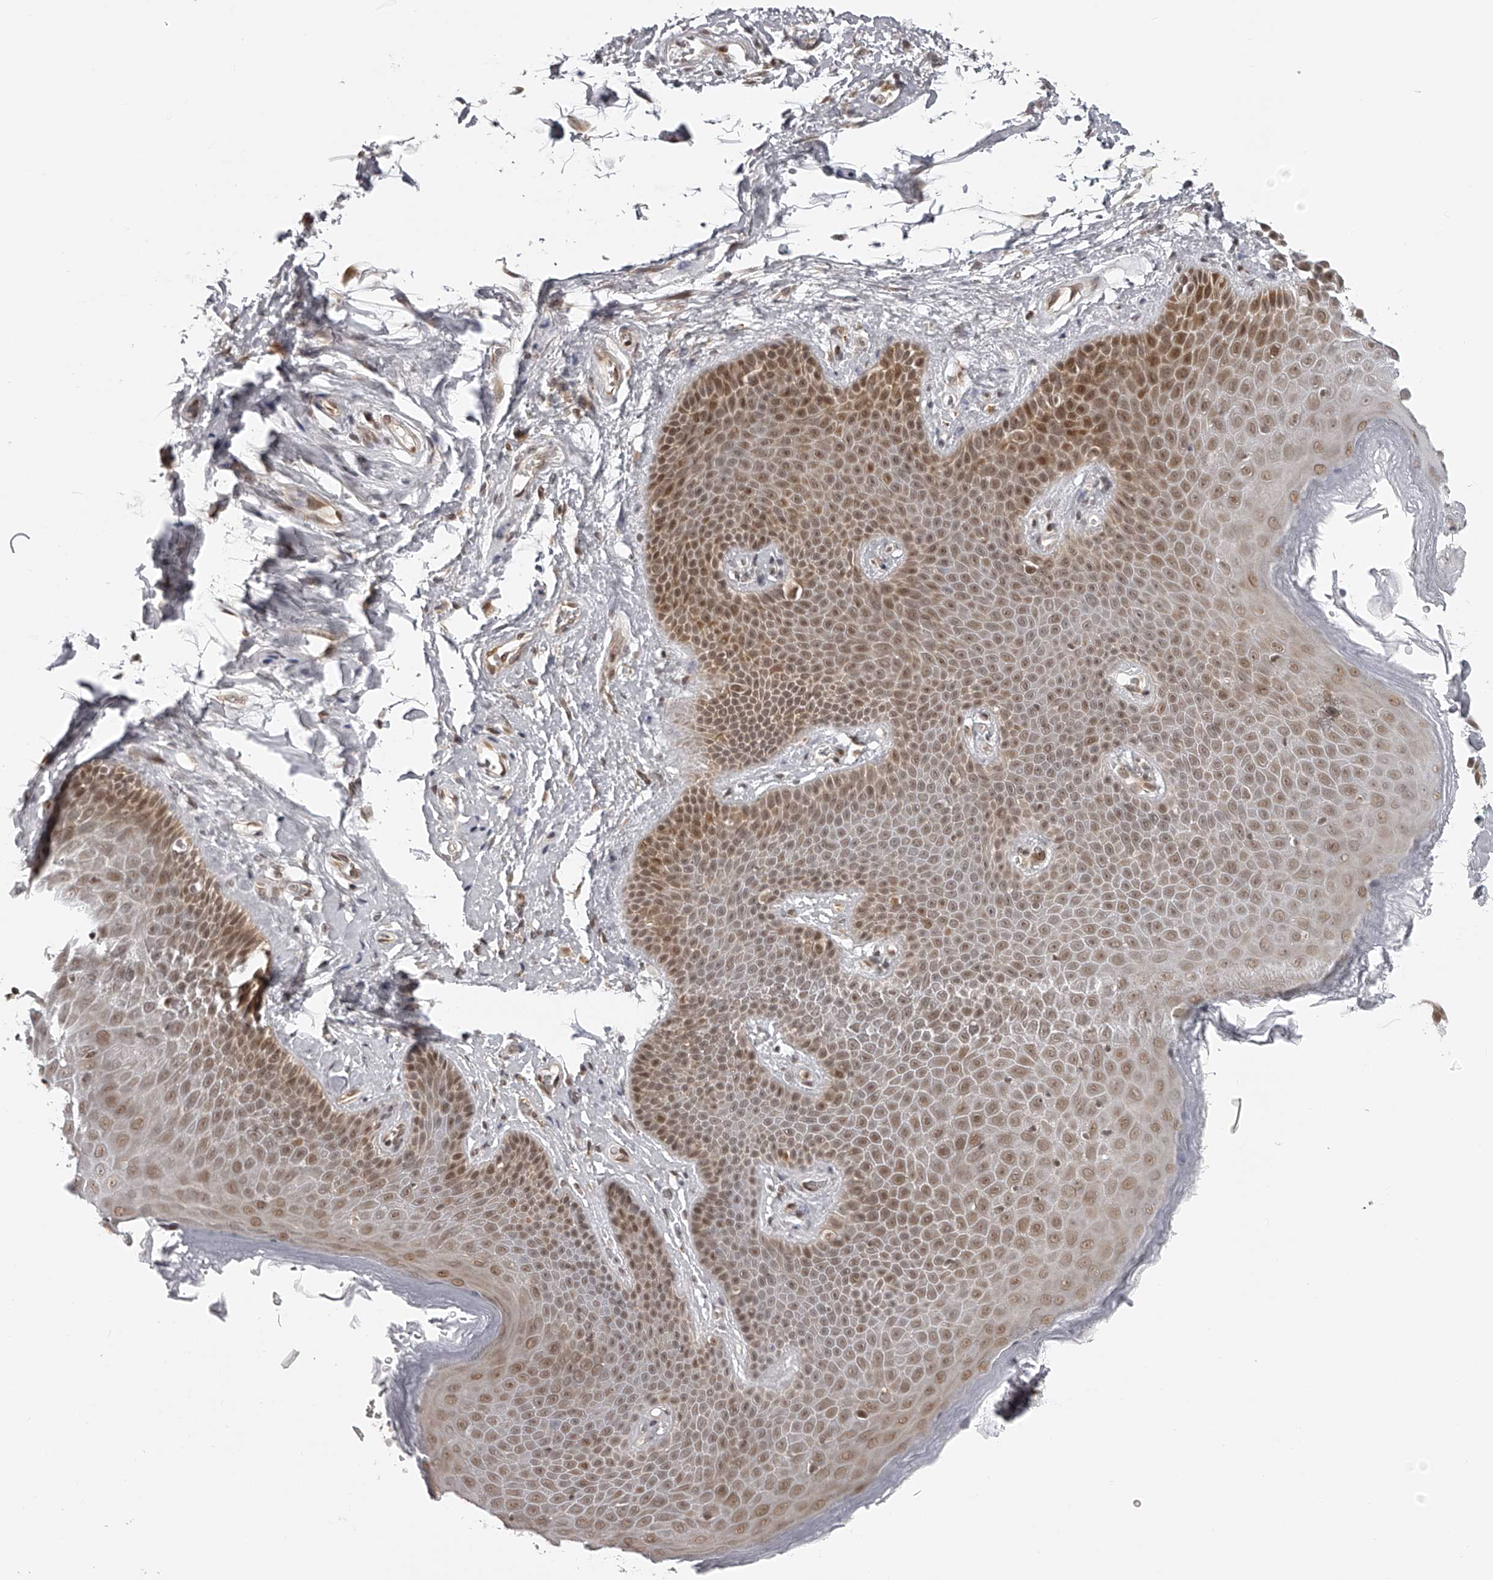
{"staining": {"intensity": "moderate", "quantity": "25%-75%", "location": "cytoplasmic/membranous,nuclear"}, "tissue": "skin", "cell_type": "Epidermal cells", "image_type": "normal", "snomed": [{"axis": "morphology", "description": "Normal tissue, NOS"}, {"axis": "topography", "description": "Anal"}], "caption": "A photomicrograph of human skin stained for a protein displays moderate cytoplasmic/membranous,nuclear brown staining in epidermal cells. (IHC, brightfield microscopy, high magnification).", "gene": "ODF2L", "patient": {"sex": "male", "age": 74}}